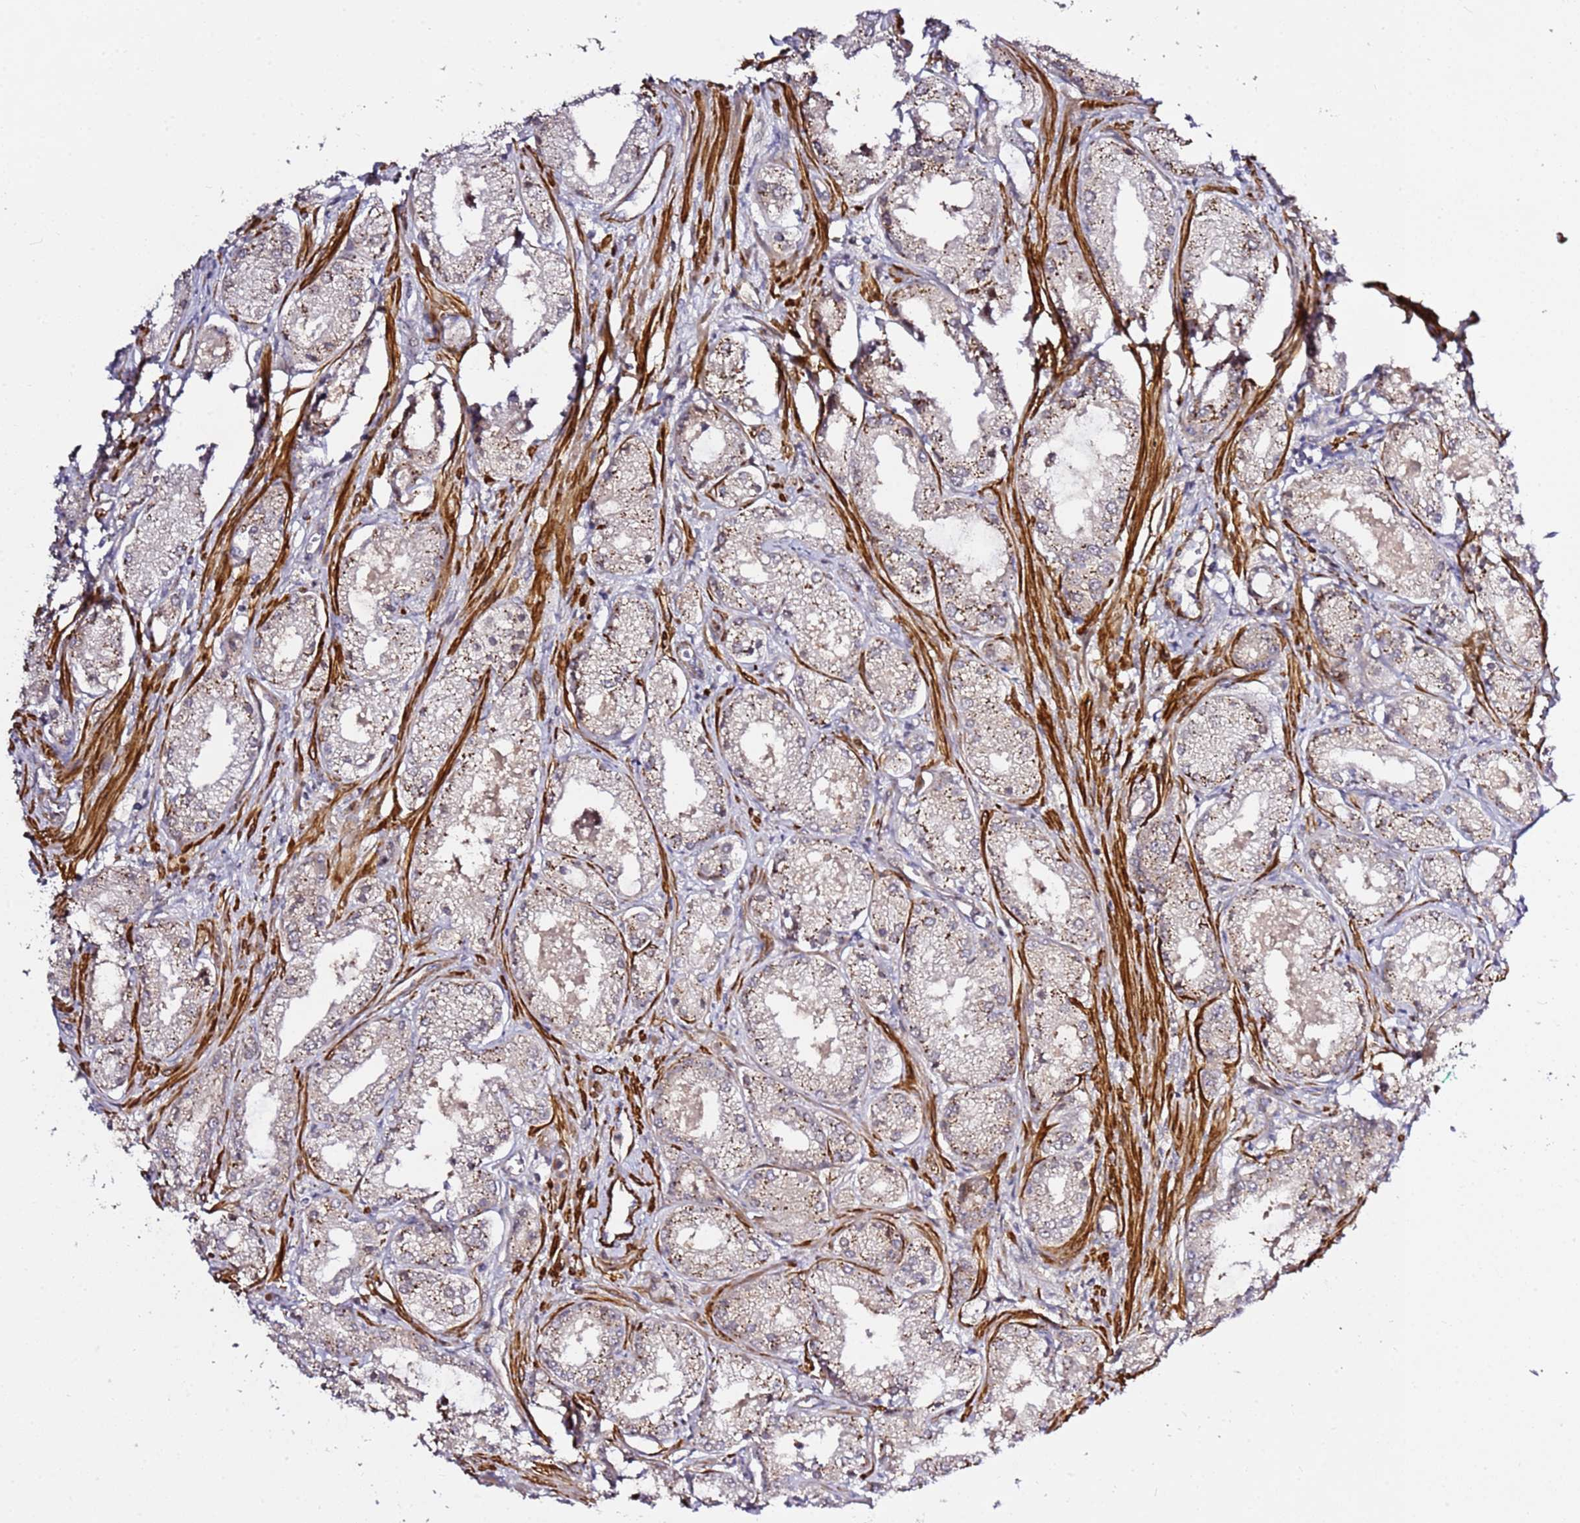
{"staining": {"intensity": "weak", "quantity": ">75%", "location": "cytoplasmic/membranous"}, "tissue": "prostate cancer", "cell_type": "Tumor cells", "image_type": "cancer", "snomed": [{"axis": "morphology", "description": "Adenocarcinoma, Low grade"}, {"axis": "topography", "description": "Prostate"}], "caption": "Protein expression analysis of human prostate cancer (low-grade adenocarcinoma) reveals weak cytoplasmic/membranous staining in about >75% of tumor cells.", "gene": "PVRIG", "patient": {"sex": "male", "age": 68}}